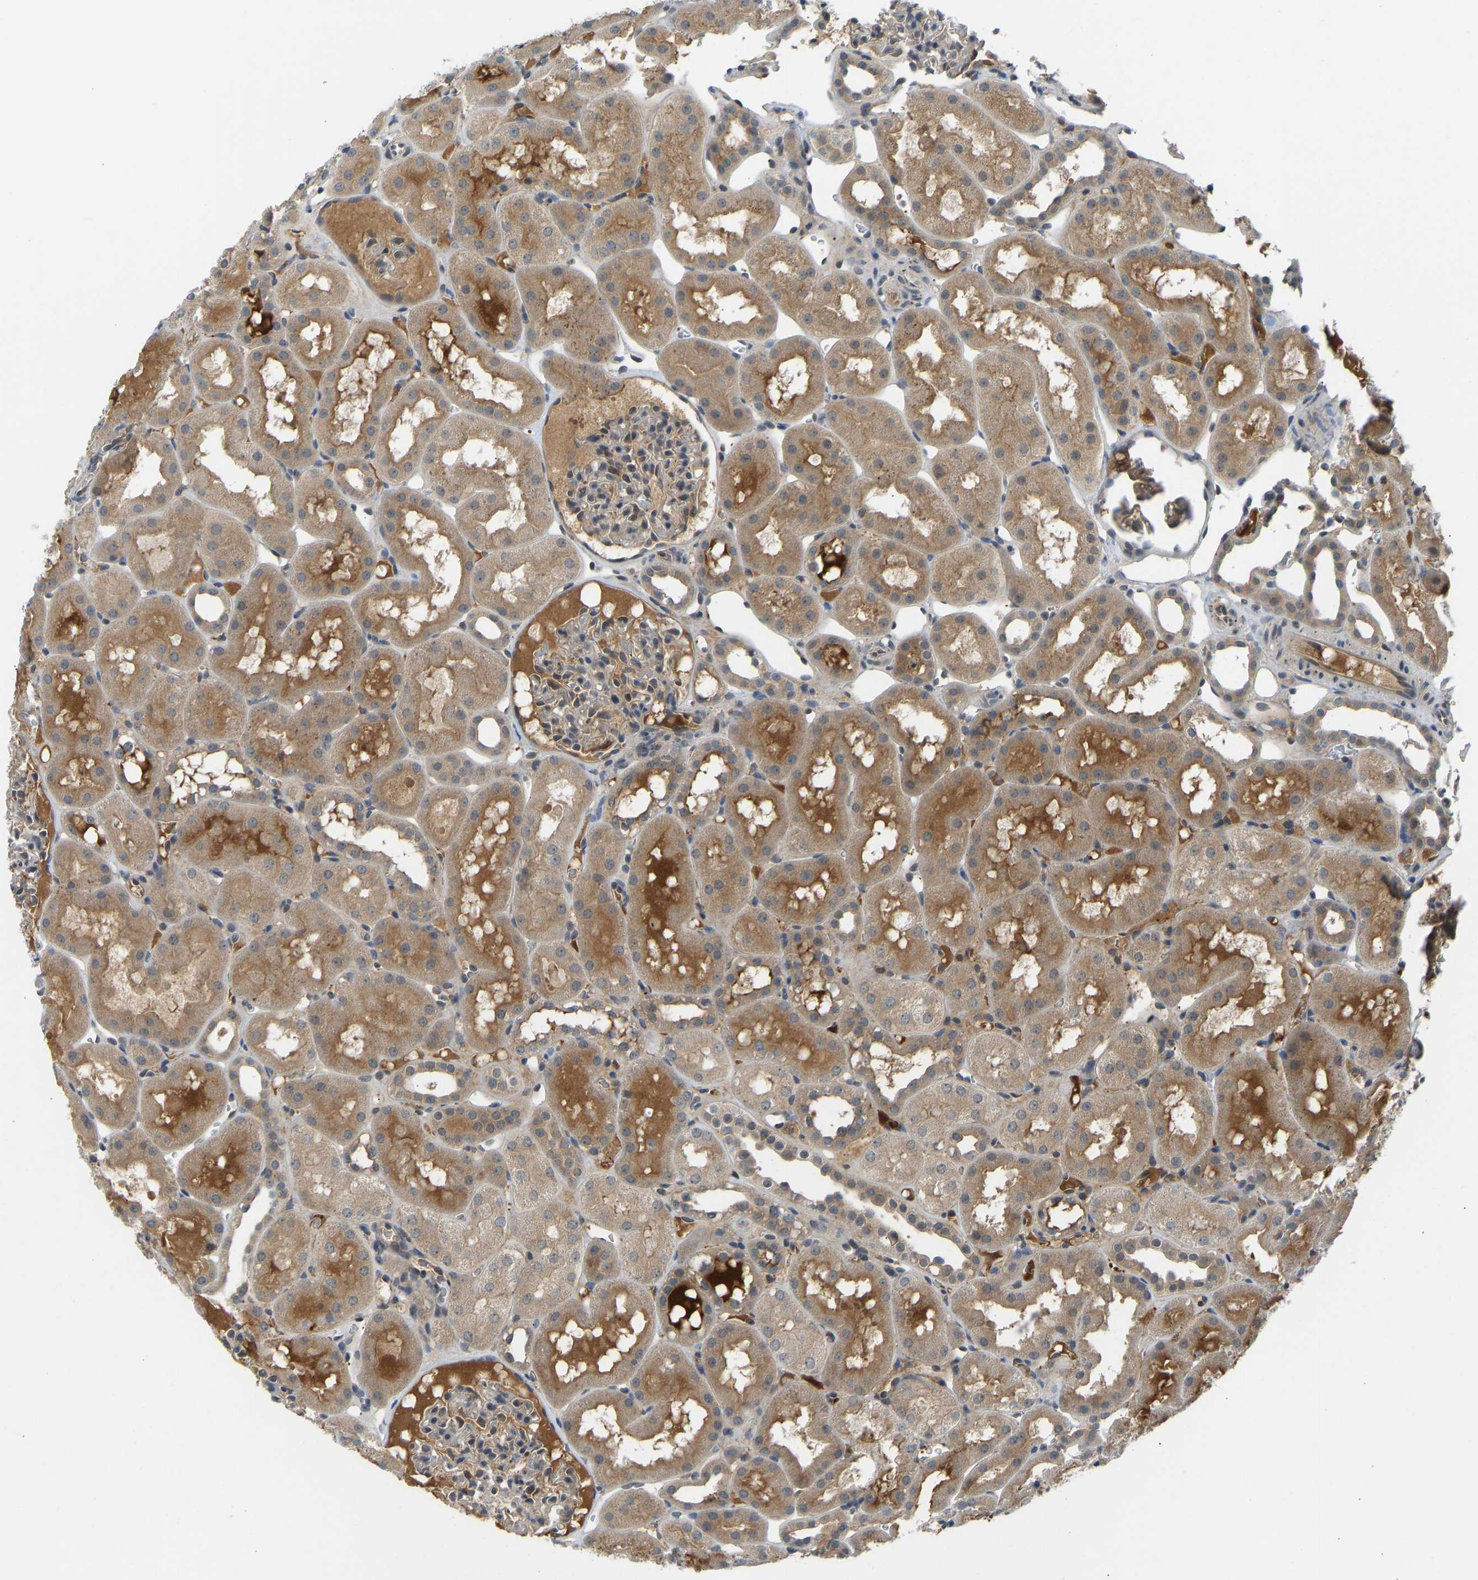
{"staining": {"intensity": "weak", "quantity": "25%-75%", "location": "cytoplasmic/membranous"}, "tissue": "kidney", "cell_type": "Cells in glomeruli", "image_type": "normal", "snomed": [{"axis": "morphology", "description": "Normal tissue, NOS"}, {"axis": "topography", "description": "Kidney"}, {"axis": "topography", "description": "Urinary bladder"}], "caption": "The image shows staining of benign kidney, revealing weak cytoplasmic/membranous protein expression (brown color) within cells in glomeruli. Immunohistochemistry stains the protein of interest in brown and the nuclei are stained blue.", "gene": "ZNF251", "patient": {"sex": "male", "age": 16}}